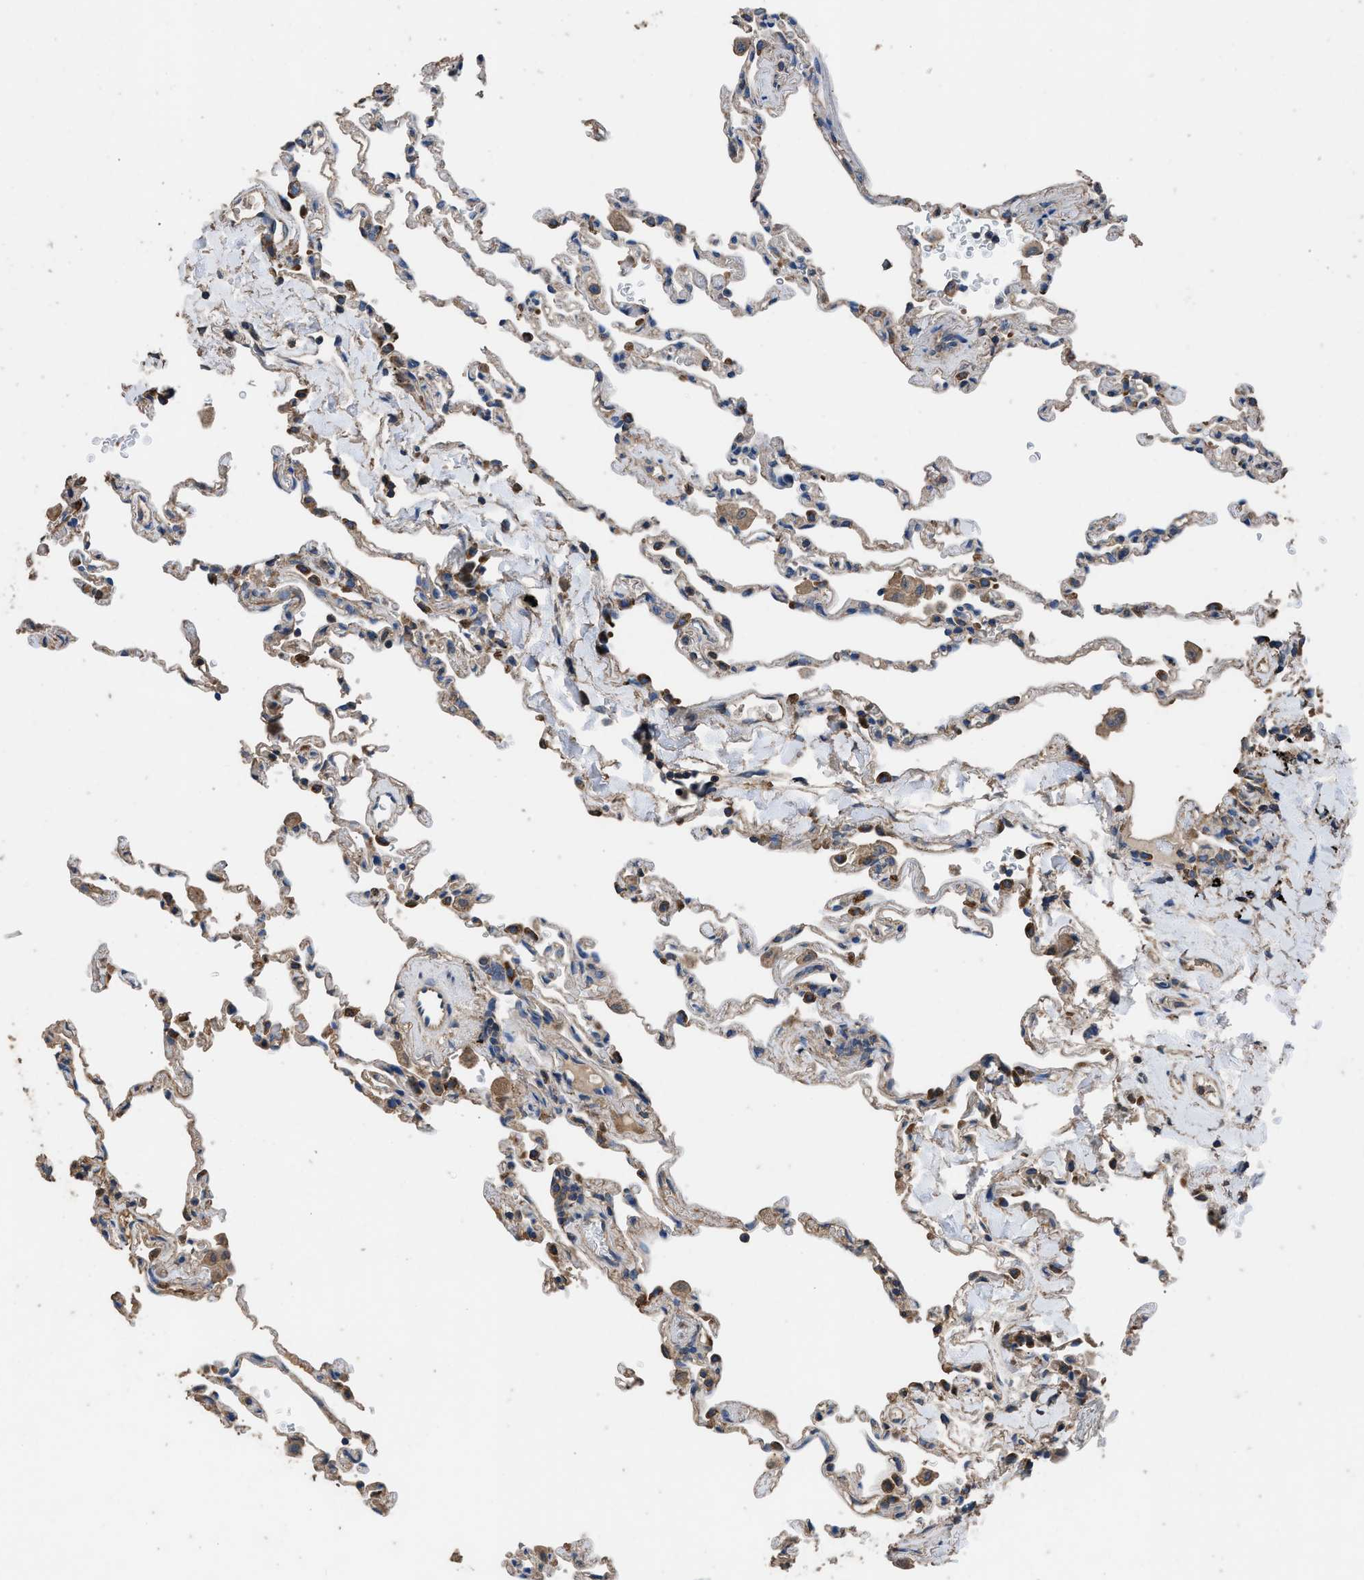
{"staining": {"intensity": "moderate", "quantity": "25%-75%", "location": "cytoplasmic/membranous"}, "tissue": "lung", "cell_type": "Alveolar cells", "image_type": "normal", "snomed": [{"axis": "morphology", "description": "Normal tissue, NOS"}, {"axis": "topography", "description": "Lung"}], "caption": "Unremarkable lung exhibits moderate cytoplasmic/membranous staining in approximately 25%-75% of alveolar cells, visualized by immunohistochemistry. The protein of interest is shown in brown color, while the nuclei are stained blue.", "gene": "ITSN1", "patient": {"sex": "male", "age": 59}}